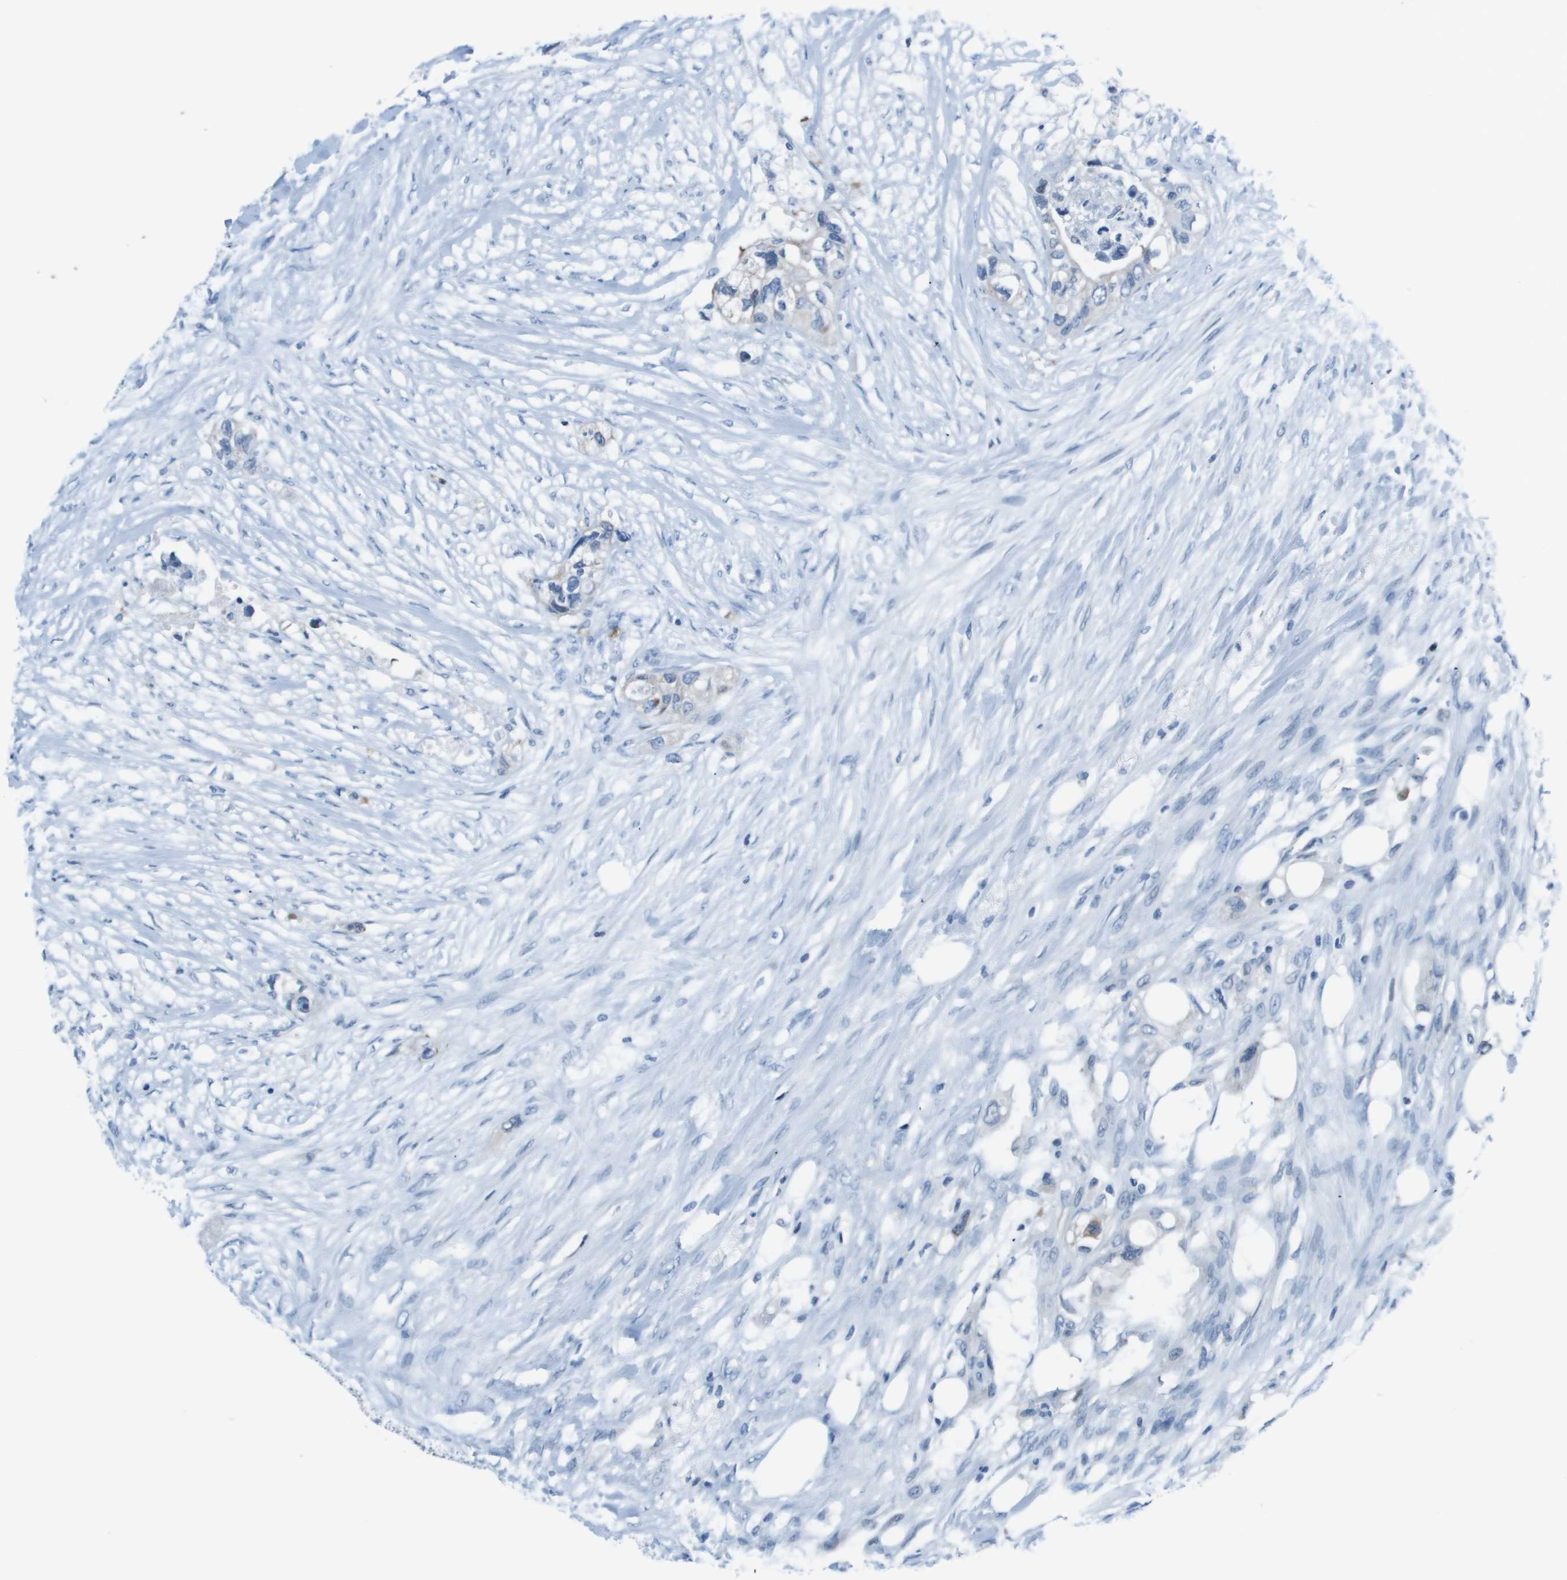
{"staining": {"intensity": "negative", "quantity": "none", "location": "none"}, "tissue": "colorectal cancer", "cell_type": "Tumor cells", "image_type": "cancer", "snomed": [{"axis": "morphology", "description": "Adenocarcinoma, NOS"}, {"axis": "topography", "description": "Colon"}], "caption": "Tumor cells show no significant protein positivity in adenocarcinoma (colorectal).", "gene": "STIP1", "patient": {"sex": "female", "age": 57}}